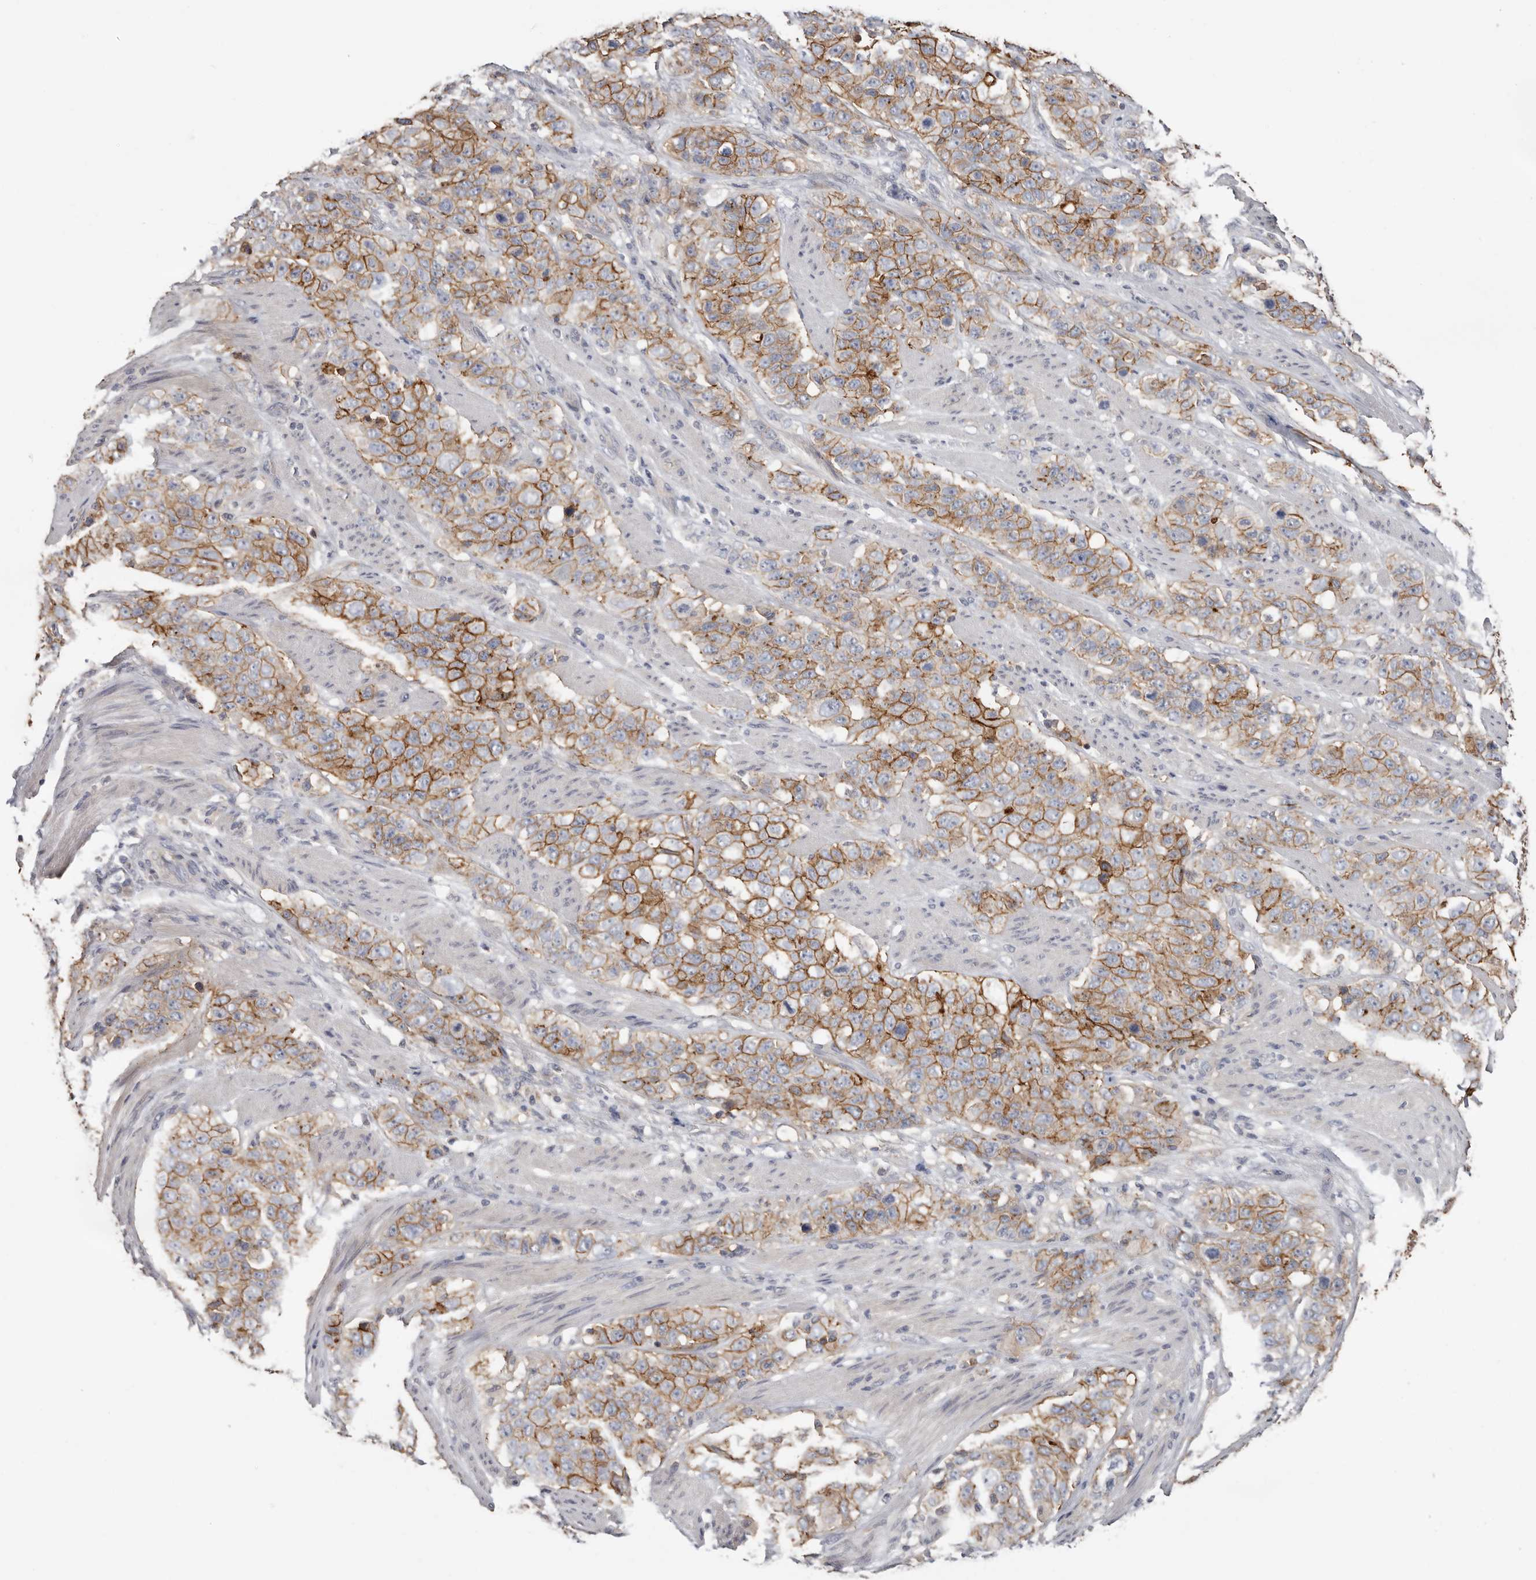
{"staining": {"intensity": "moderate", "quantity": ">75%", "location": "cytoplasmic/membranous"}, "tissue": "stomach cancer", "cell_type": "Tumor cells", "image_type": "cancer", "snomed": [{"axis": "morphology", "description": "Adenocarcinoma, NOS"}, {"axis": "topography", "description": "Stomach"}], "caption": "Stomach cancer stained with a protein marker demonstrates moderate staining in tumor cells.", "gene": "S100A14", "patient": {"sex": "male", "age": 48}}